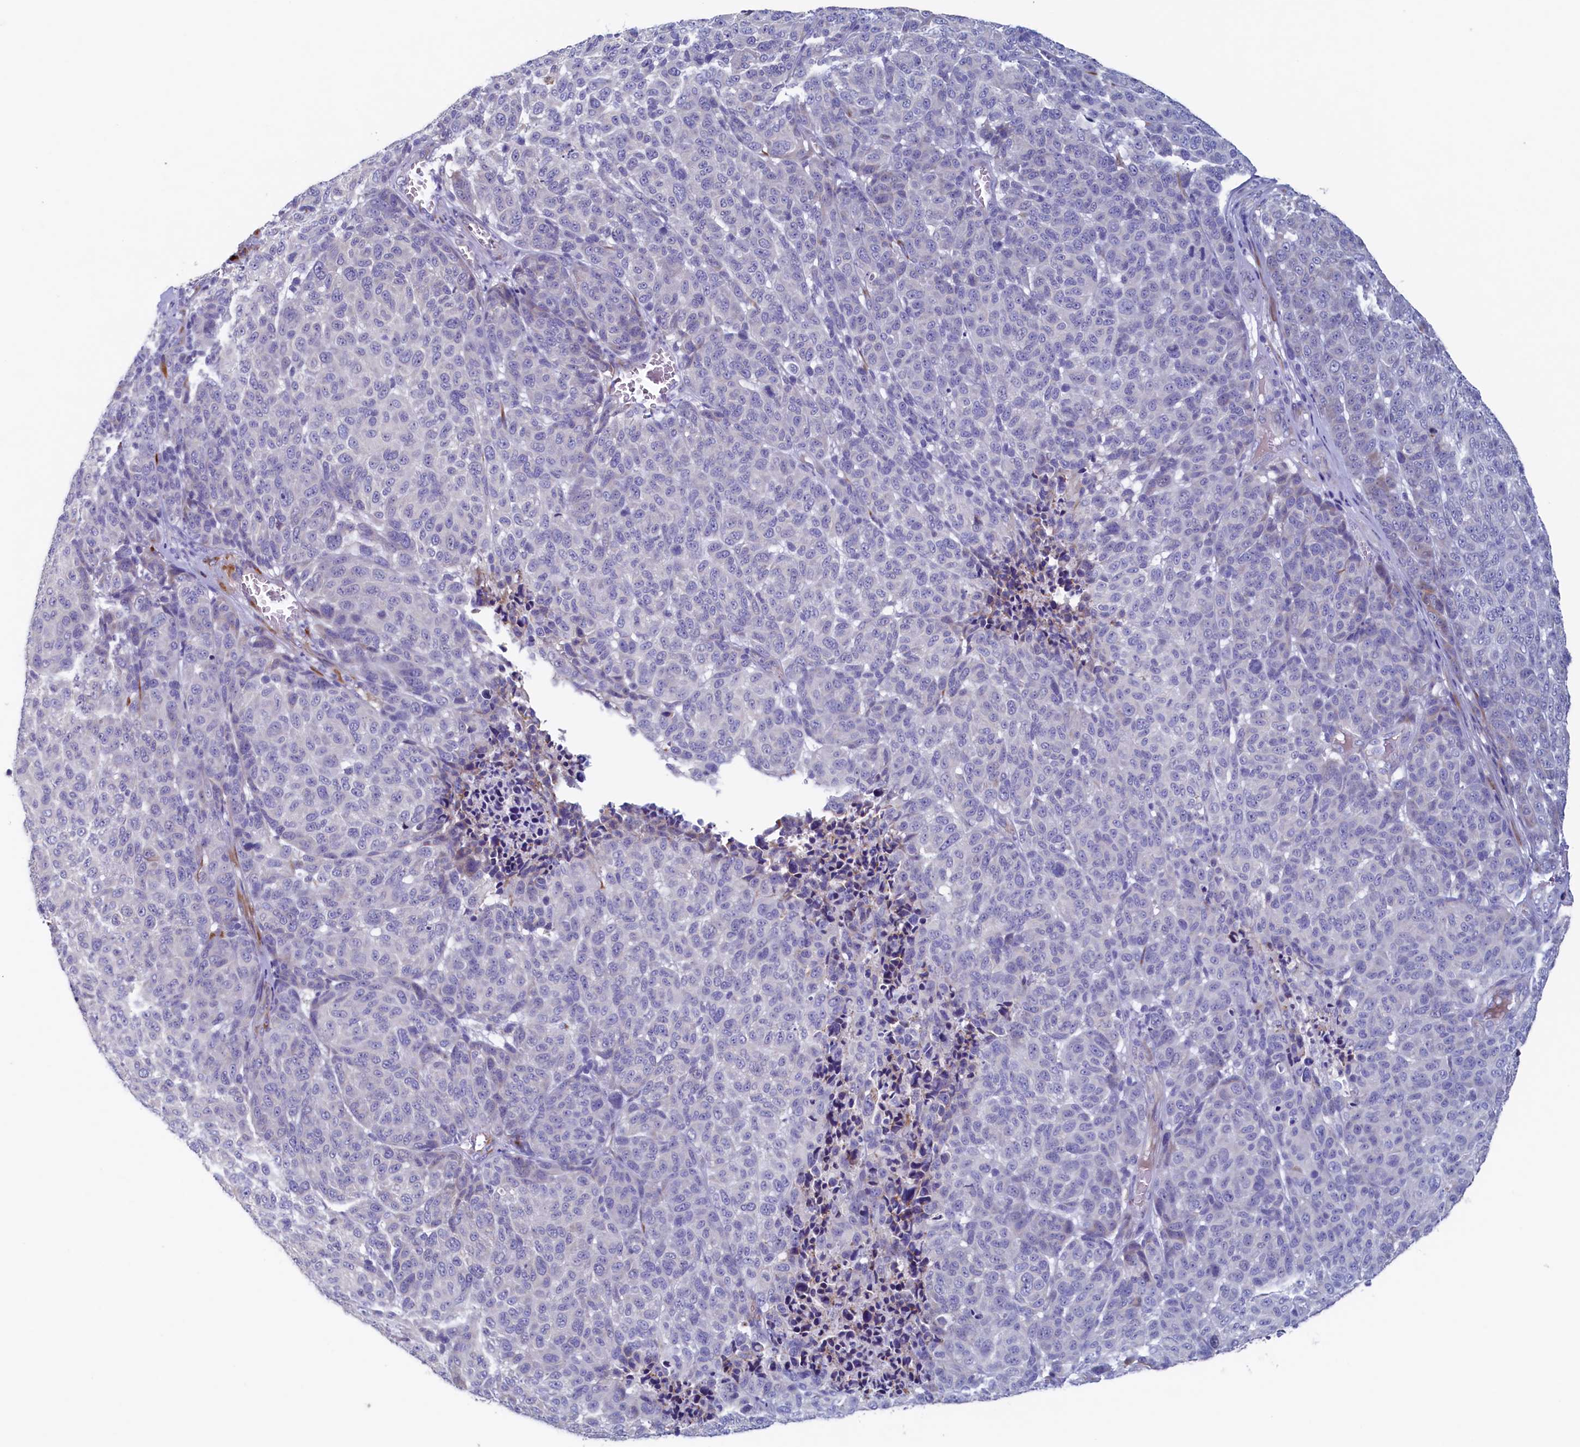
{"staining": {"intensity": "negative", "quantity": "none", "location": "none"}, "tissue": "melanoma", "cell_type": "Tumor cells", "image_type": "cancer", "snomed": [{"axis": "morphology", "description": "Malignant melanoma, NOS"}, {"axis": "topography", "description": "Skin"}], "caption": "This is an immunohistochemistry micrograph of human melanoma. There is no positivity in tumor cells.", "gene": "CBLIF", "patient": {"sex": "male", "age": 49}}